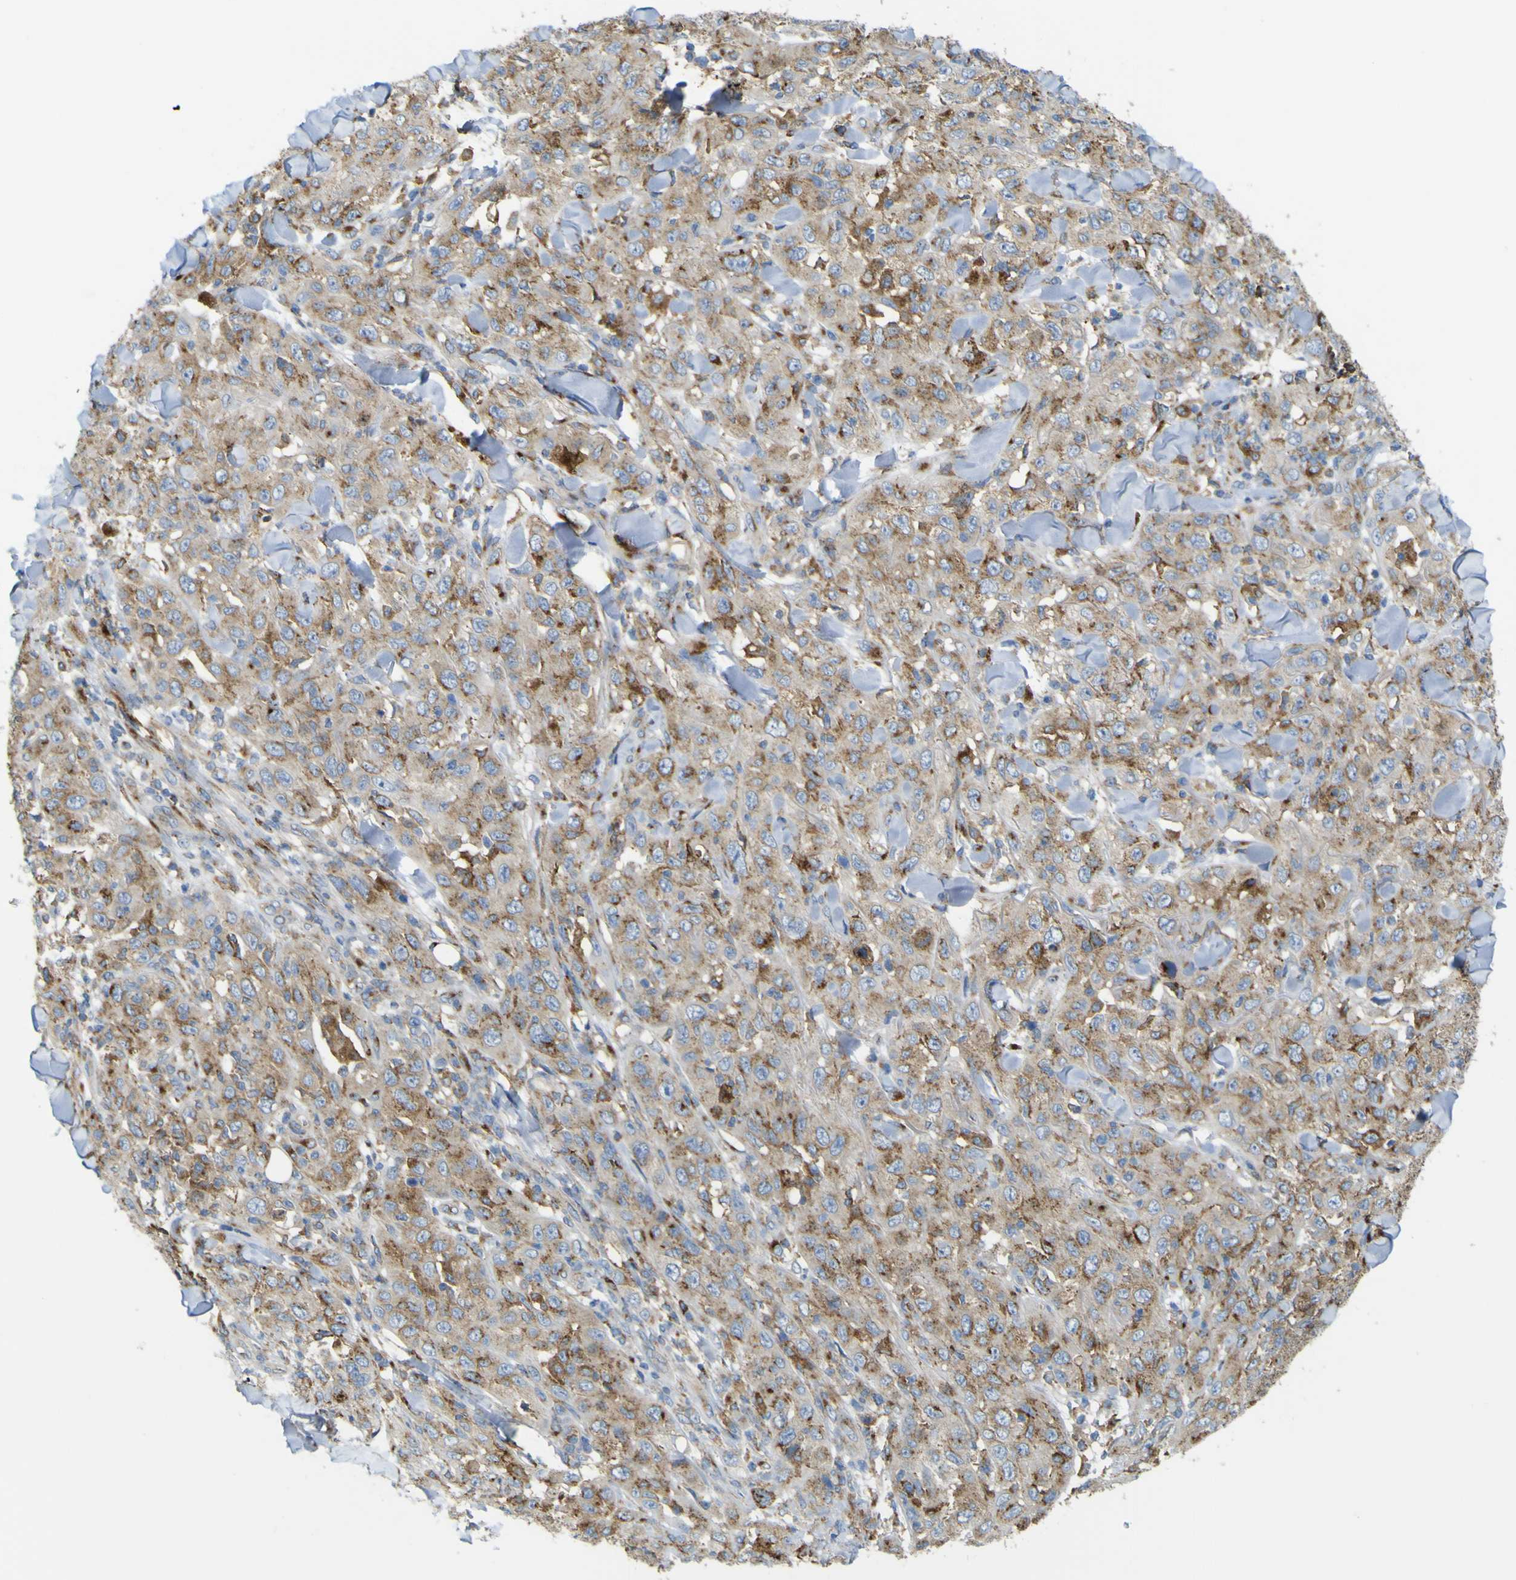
{"staining": {"intensity": "moderate", "quantity": "25%-75%", "location": "cytoplasmic/membranous"}, "tissue": "skin cancer", "cell_type": "Tumor cells", "image_type": "cancer", "snomed": [{"axis": "morphology", "description": "Squamous cell carcinoma, NOS"}, {"axis": "topography", "description": "Skin"}], "caption": "DAB (3,3'-diaminobenzidine) immunohistochemical staining of human squamous cell carcinoma (skin) shows moderate cytoplasmic/membranous protein expression in about 25%-75% of tumor cells.", "gene": "IGF2R", "patient": {"sex": "female", "age": 88}}